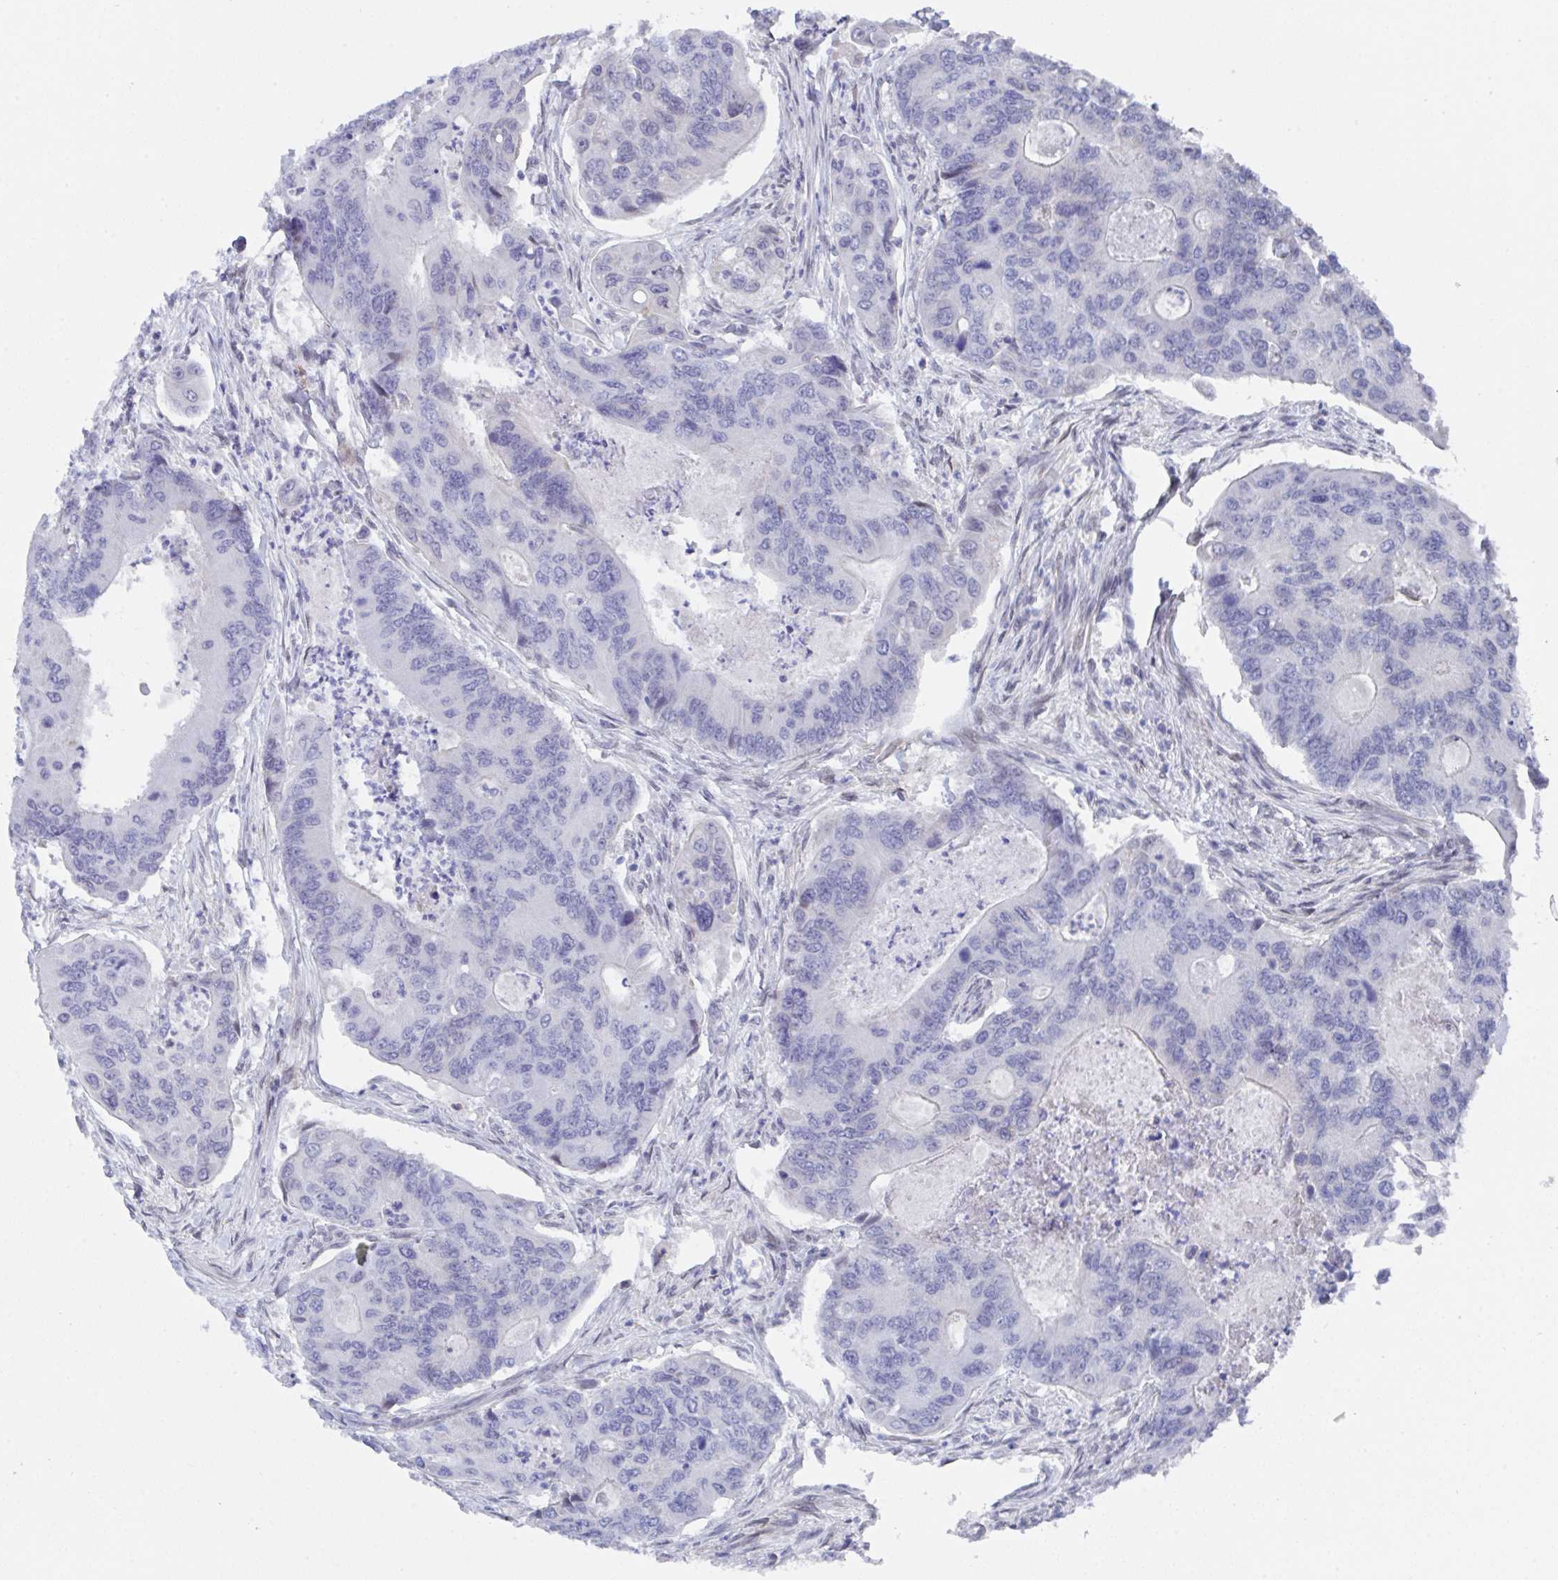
{"staining": {"intensity": "negative", "quantity": "none", "location": "none"}, "tissue": "colorectal cancer", "cell_type": "Tumor cells", "image_type": "cancer", "snomed": [{"axis": "morphology", "description": "Adenocarcinoma, NOS"}, {"axis": "topography", "description": "Colon"}], "caption": "Tumor cells show no significant protein positivity in colorectal adenocarcinoma.", "gene": "MFSD4A", "patient": {"sex": "female", "age": 67}}